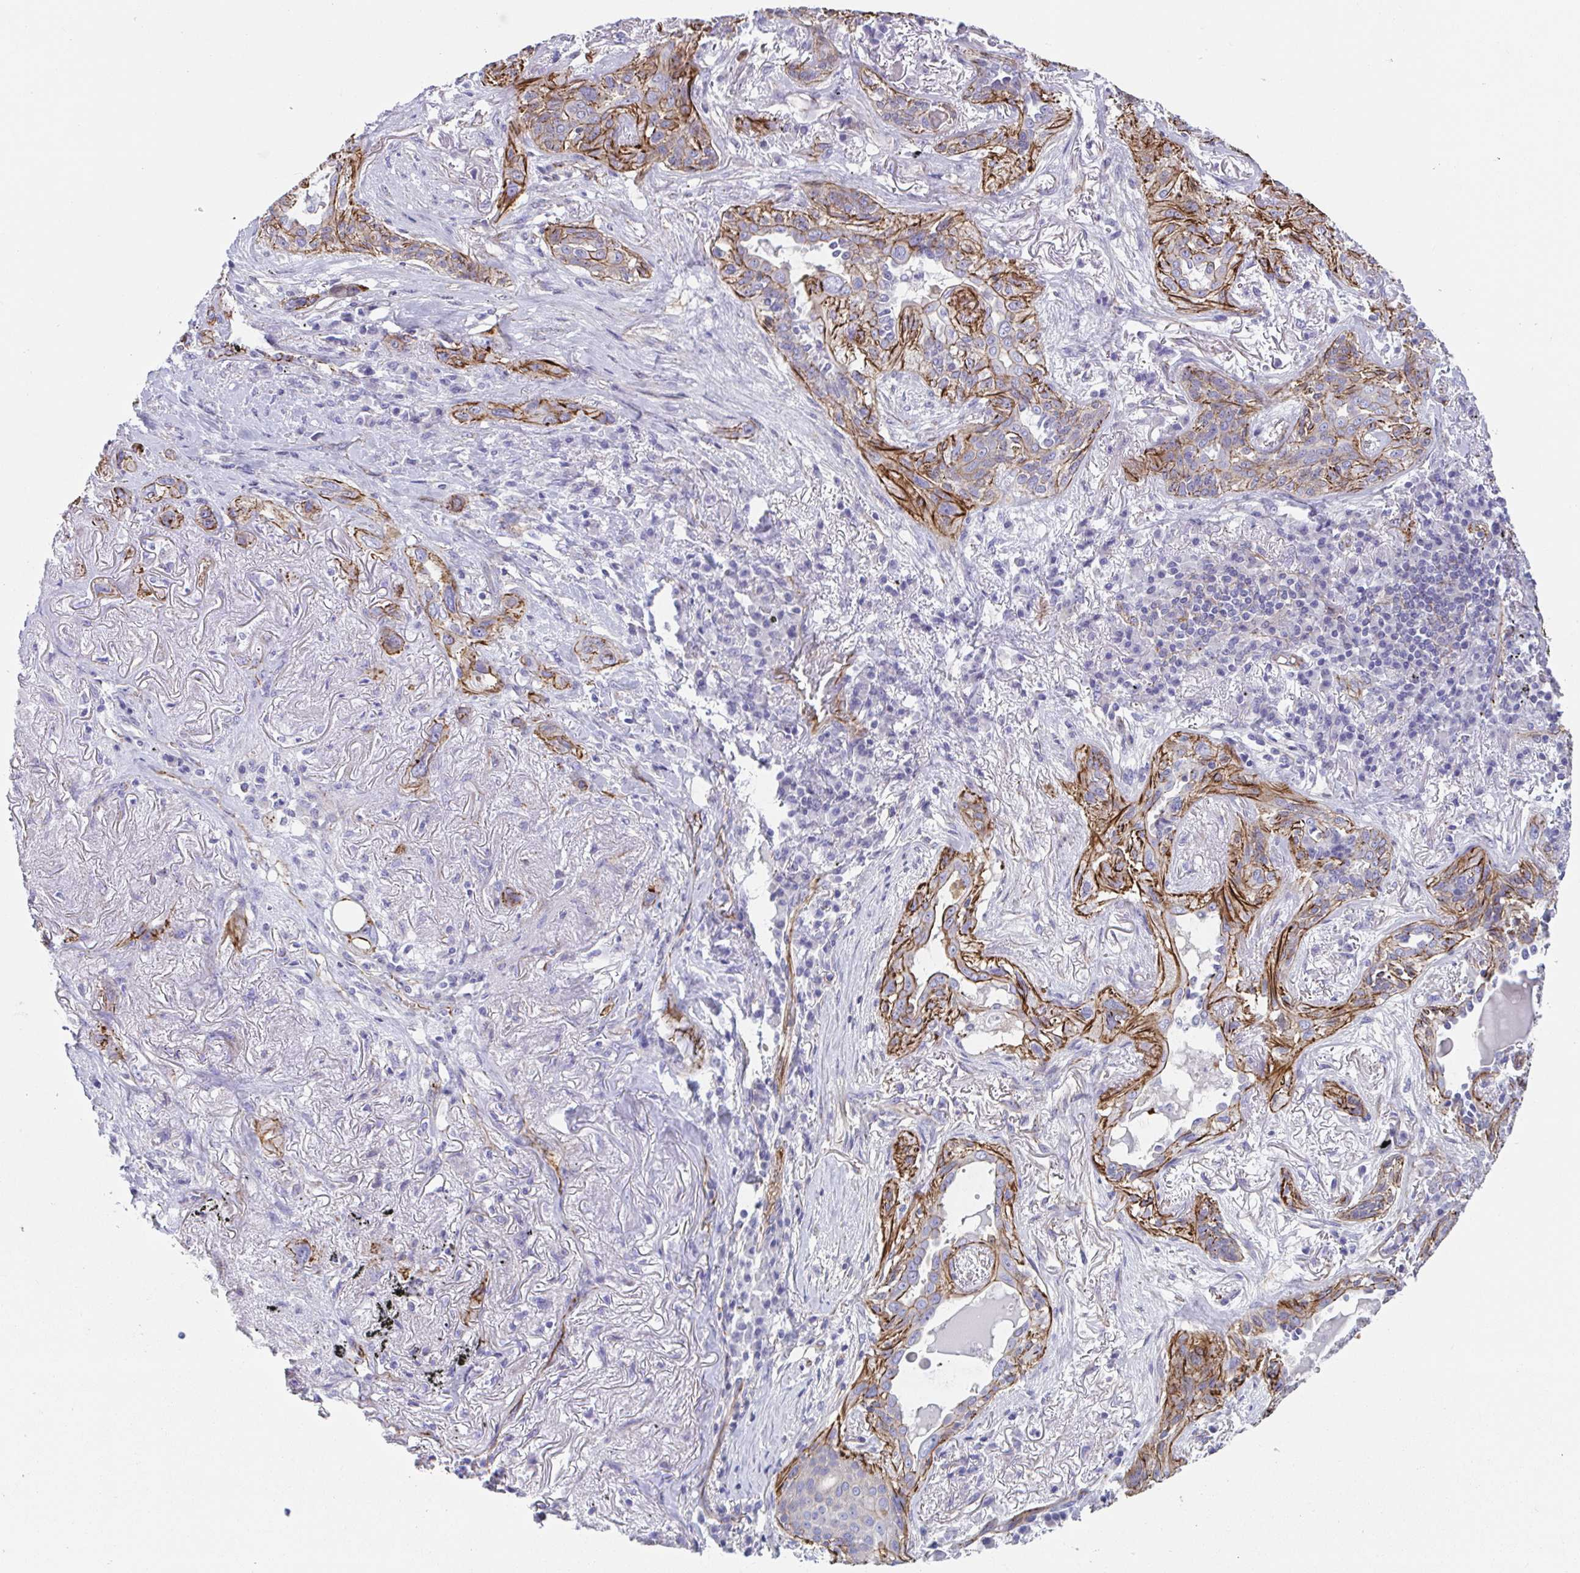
{"staining": {"intensity": "moderate", "quantity": "25%-75%", "location": "cytoplasmic/membranous"}, "tissue": "lung cancer", "cell_type": "Tumor cells", "image_type": "cancer", "snomed": [{"axis": "morphology", "description": "Squamous cell carcinoma, NOS"}, {"axis": "topography", "description": "Lung"}], "caption": "Moderate cytoplasmic/membranous staining for a protein is identified in approximately 25%-75% of tumor cells of lung cancer (squamous cell carcinoma) using immunohistochemistry (IHC).", "gene": "TRAM2", "patient": {"sex": "female", "age": 70}}